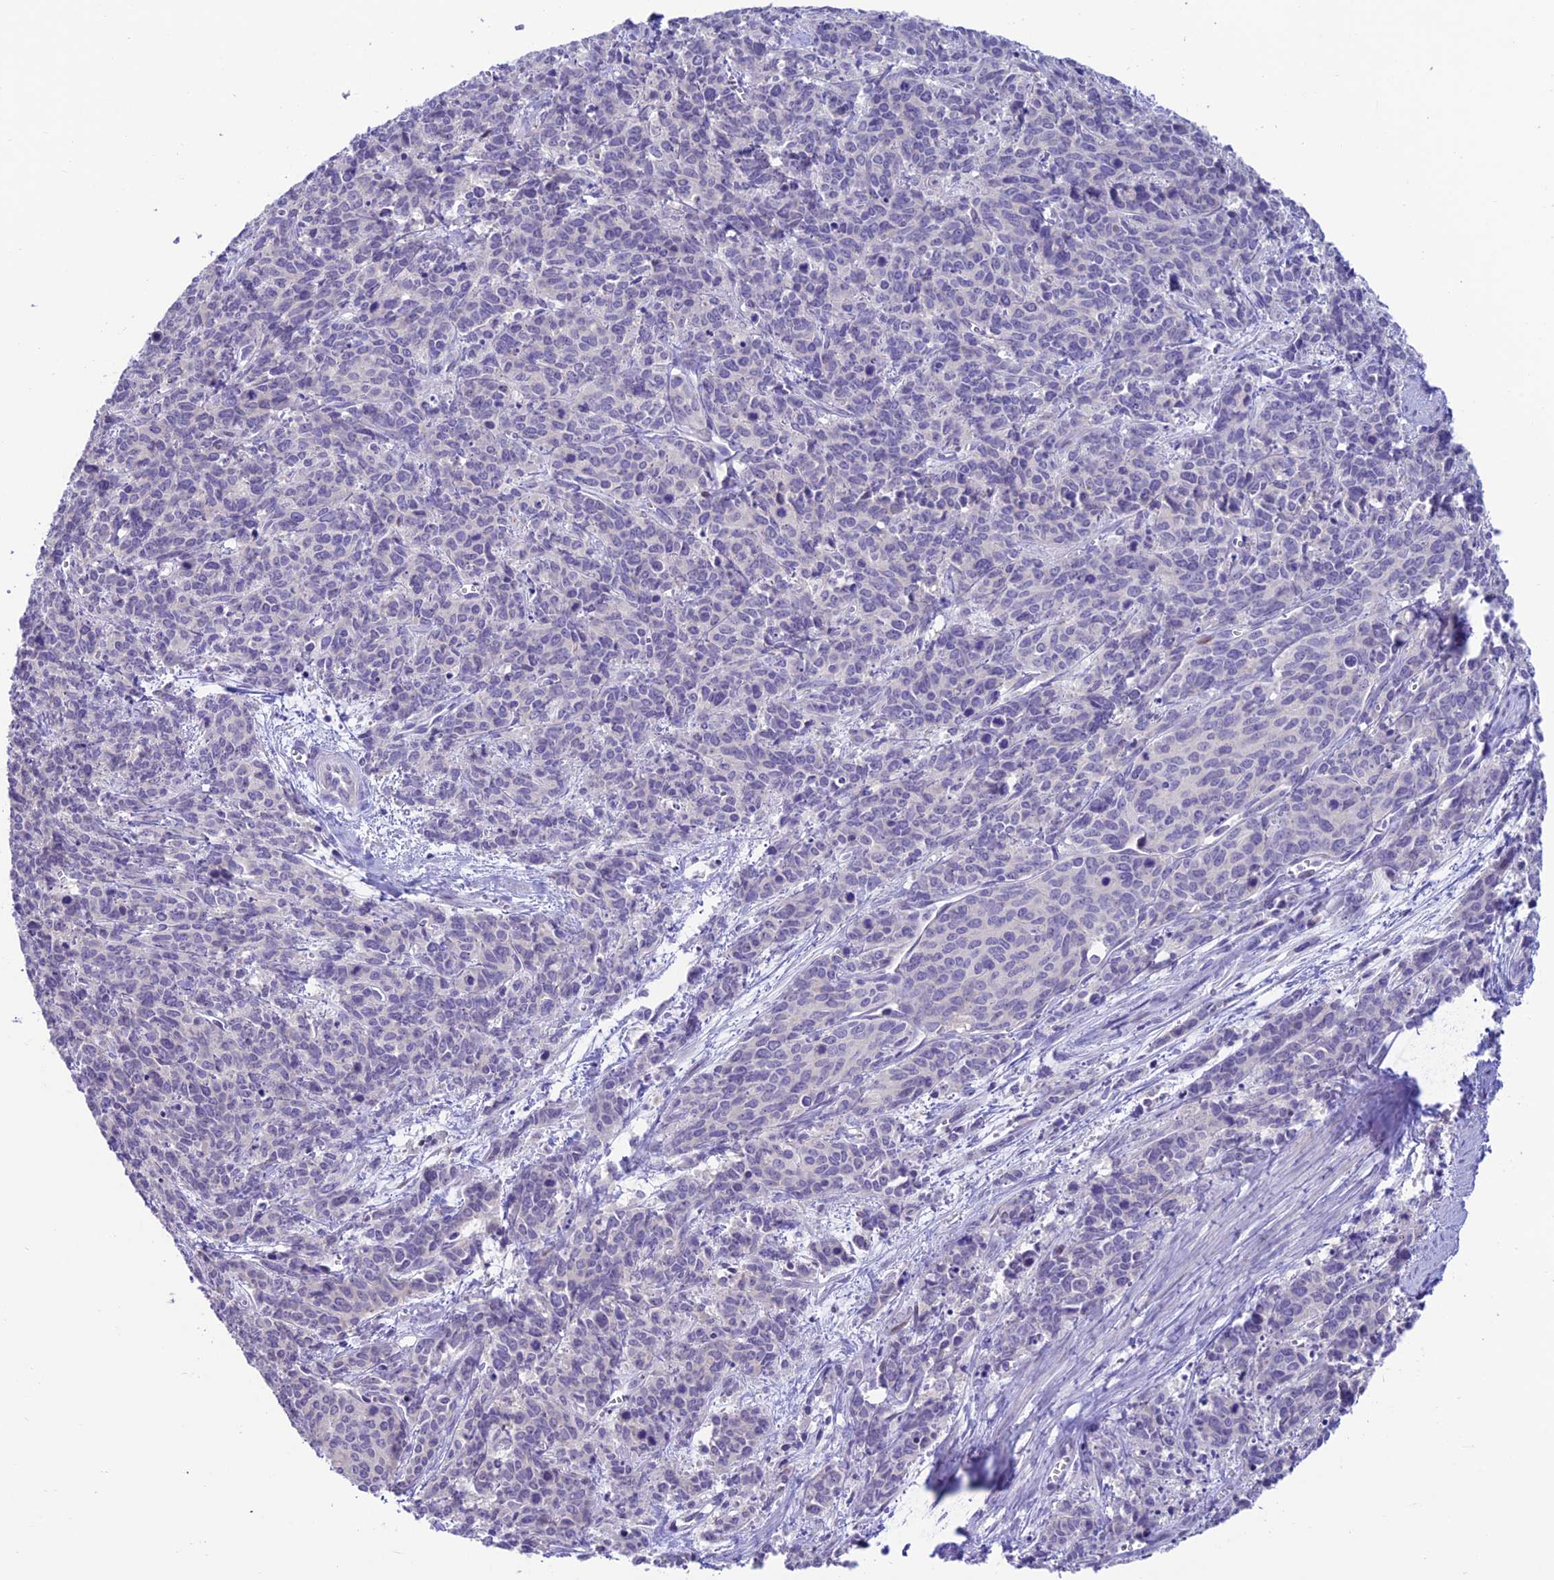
{"staining": {"intensity": "negative", "quantity": "none", "location": "none"}, "tissue": "cervical cancer", "cell_type": "Tumor cells", "image_type": "cancer", "snomed": [{"axis": "morphology", "description": "Squamous cell carcinoma, NOS"}, {"axis": "topography", "description": "Cervix"}], "caption": "The IHC micrograph has no significant positivity in tumor cells of cervical squamous cell carcinoma tissue.", "gene": "SLC10A1", "patient": {"sex": "female", "age": 60}}